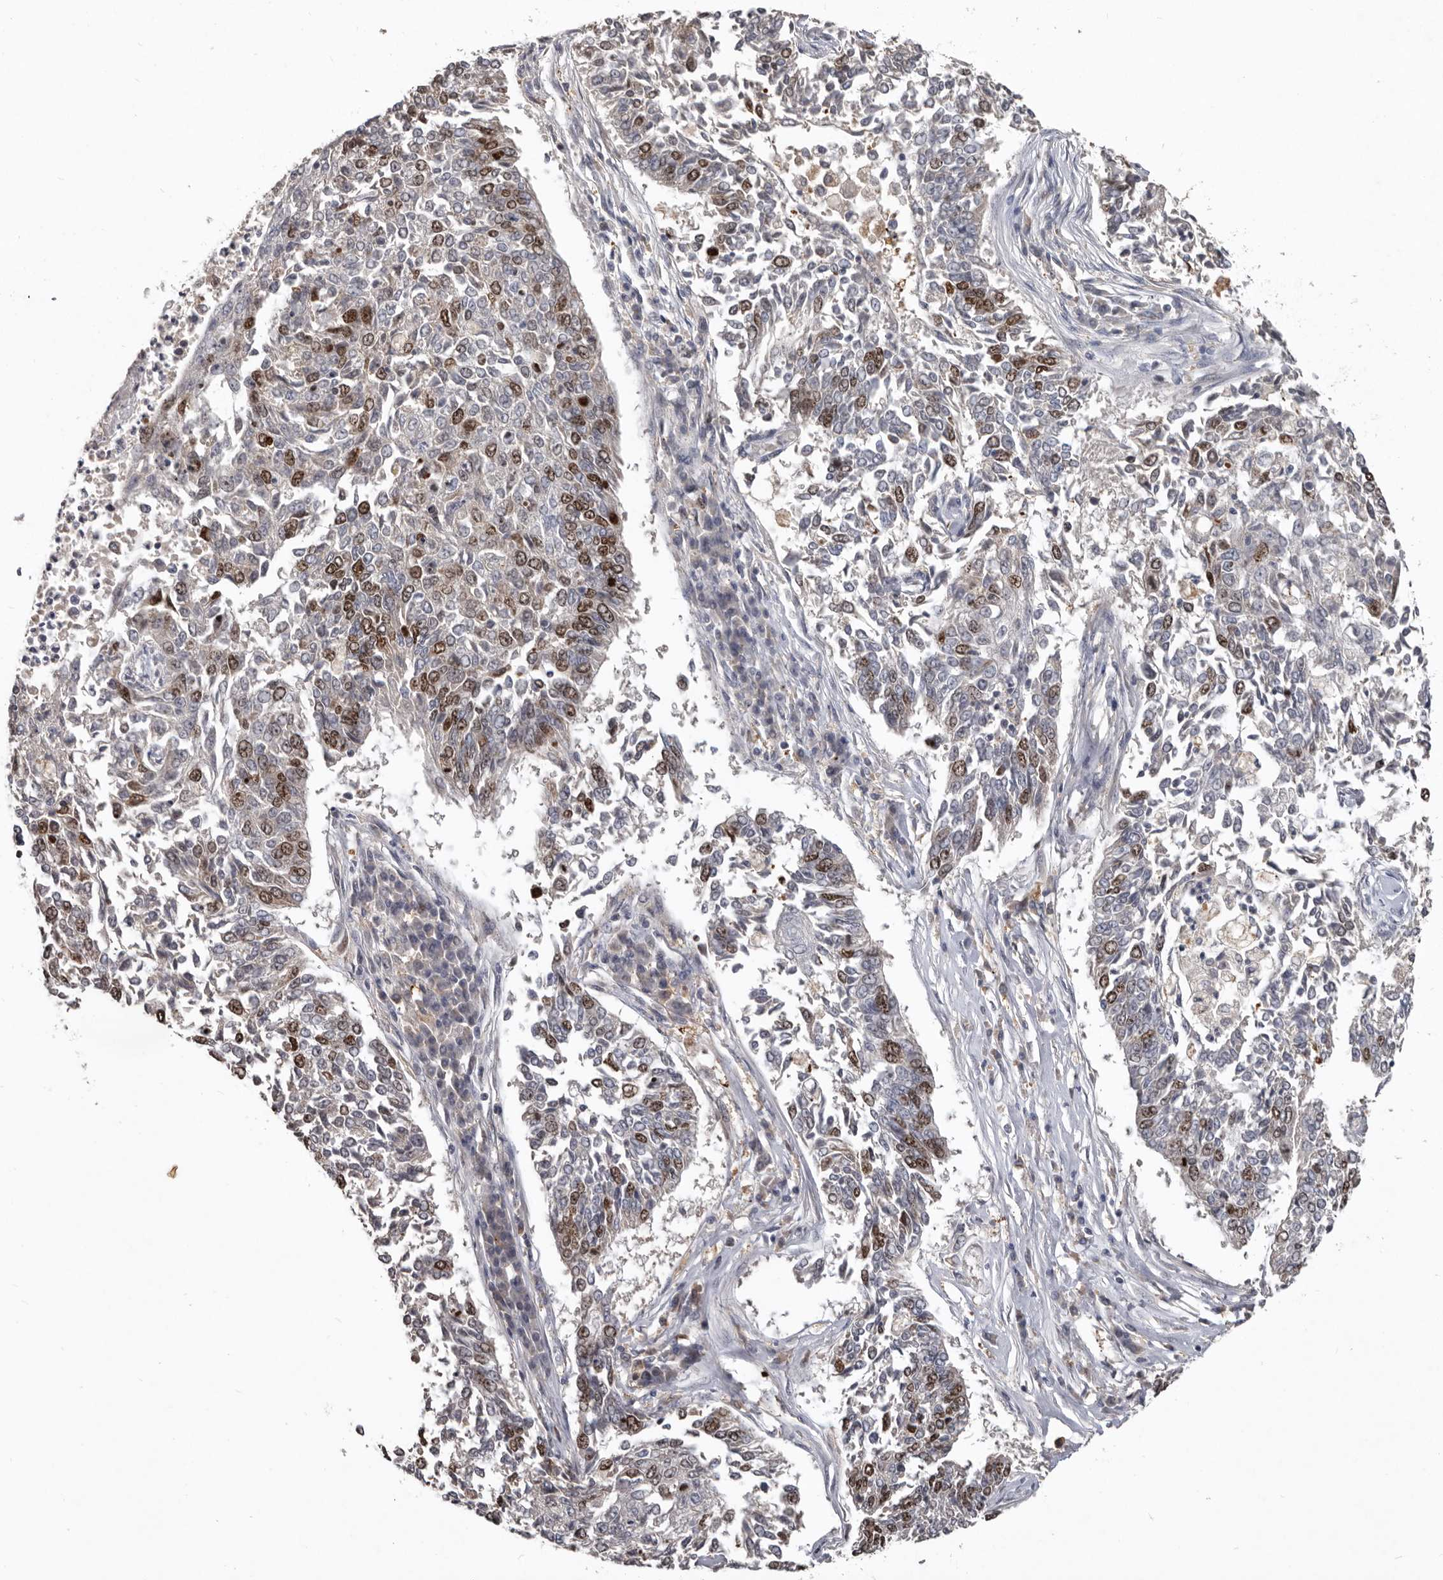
{"staining": {"intensity": "moderate", "quantity": "25%-75%", "location": "nuclear"}, "tissue": "lung cancer", "cell_type": "Tumor cells", "image_type": "cancer", "snomed": [{"axis": "morphology", "description": "Normal tissue, NOS"}, {"axis": "morphology", "description": "Squamous cell carcinoma, NOS"}, {"axis": "topography", "description": "Cartilage tissue"}, {"axis": "topography", "description": "Bronchus"}, {"axis": "topography", "description": "Lung"}], "caption": "Protein staining of squamous cell carcinoma (lung) tissue demonstrates moderate nuclear positivity in about 25%-75% of tumor cells. (IHC, brightfield microscopy, high magnification).", "gene": "CDCA8", "patient": {"sex": "female", "age": 49}}